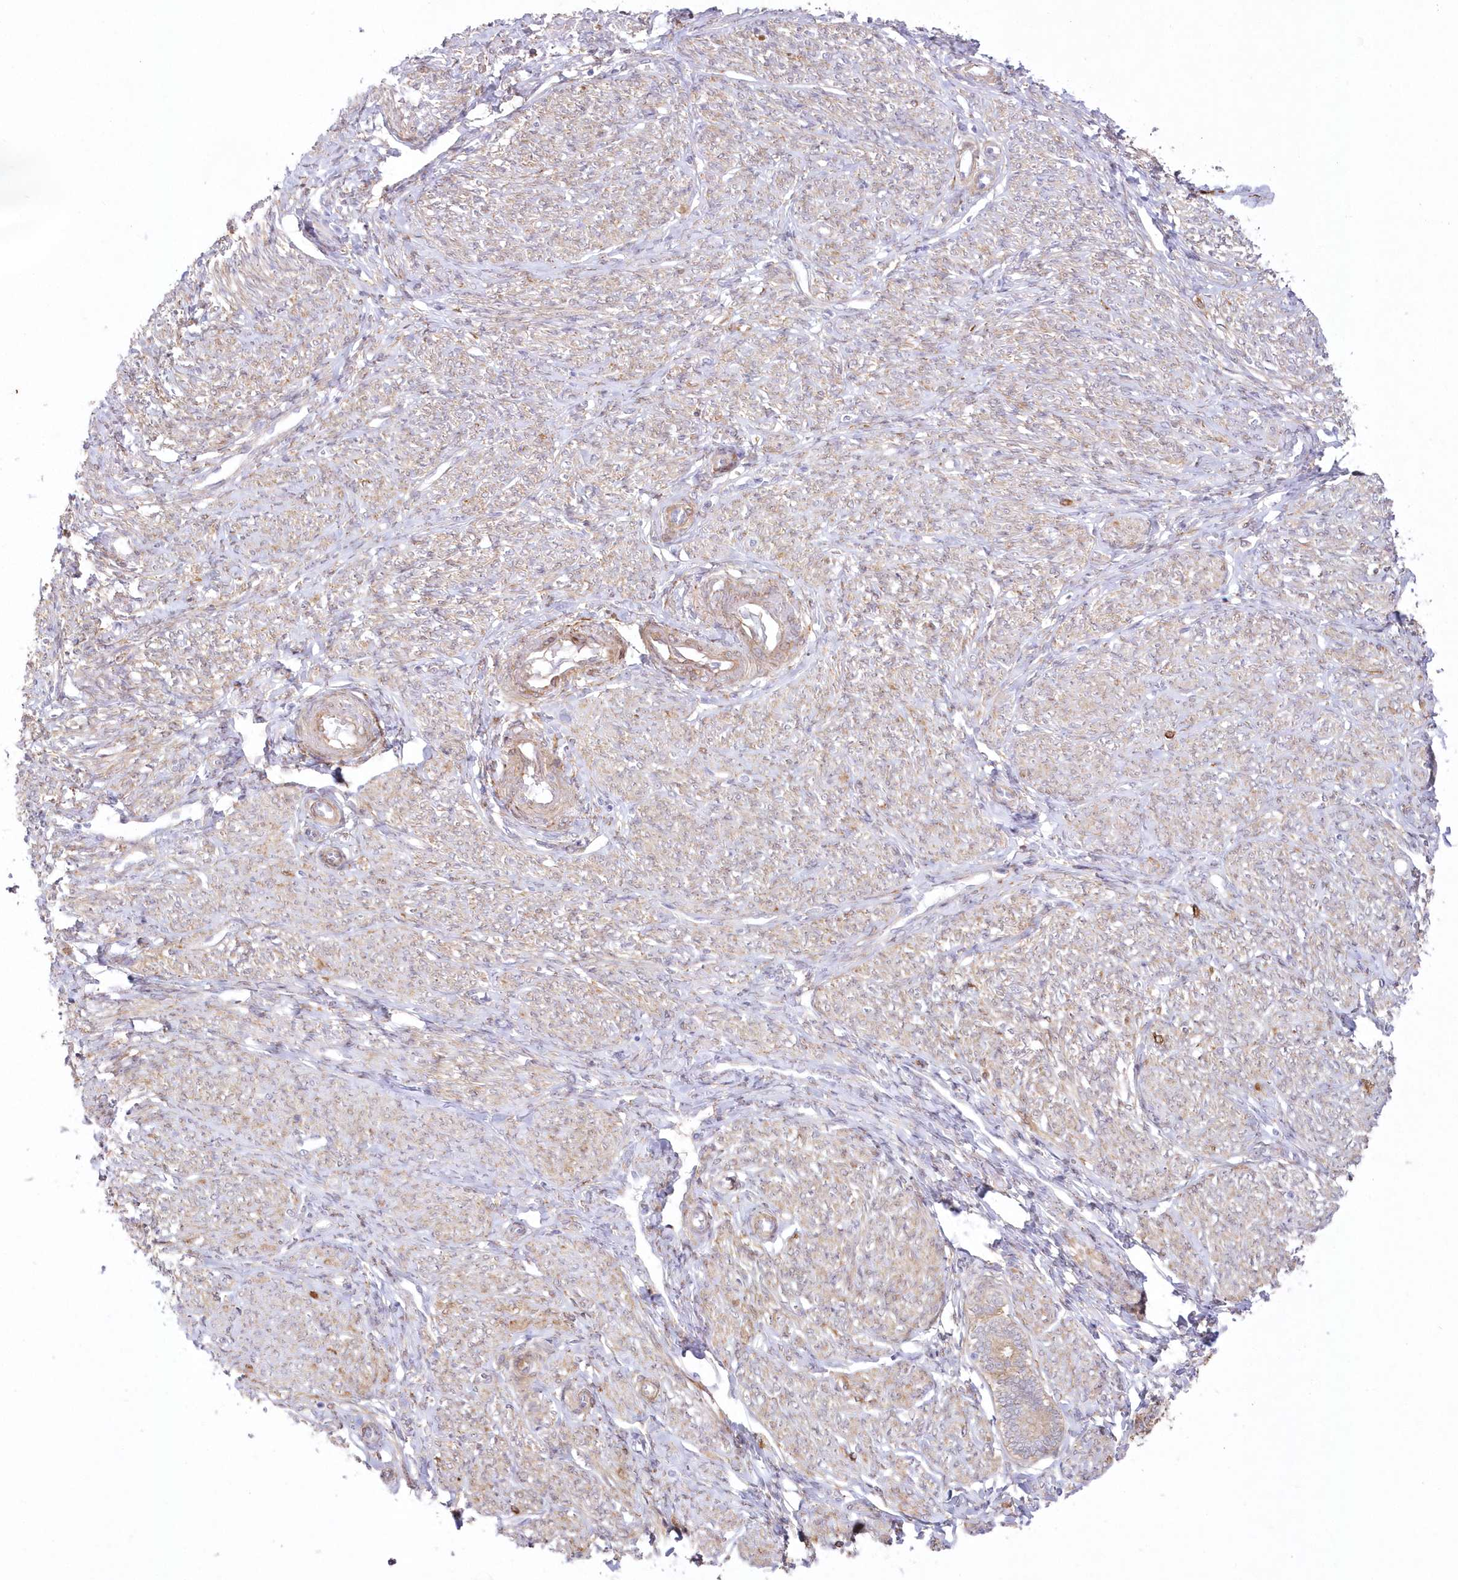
{"staining": {"intensity": "moderate", "quantity": "25%-75%", "location": "cytoplasmic/membranous"}, "tissue": "endometrium", "cell_type": "Cells in endometrial stroma", "image_type": "normal", "snomed": [{"axis": "morphology", "description": "Normal tissue, NOS"}, {"axis": "topography", "description": "Endometrium"}], "caption": "Immunohistochemistry of normal human endometrium shows medium levels of moderate cytoplasmic/membranous expression in approximately 25%-75% of cells in endometrial stroma. (DAB (3,3'-diaminobenzidine) IHC, brown staining for protein, blue staining for nuclei).", "gene": "SH3PXD2B", "patient": {"sex": "female", "age": 72}}